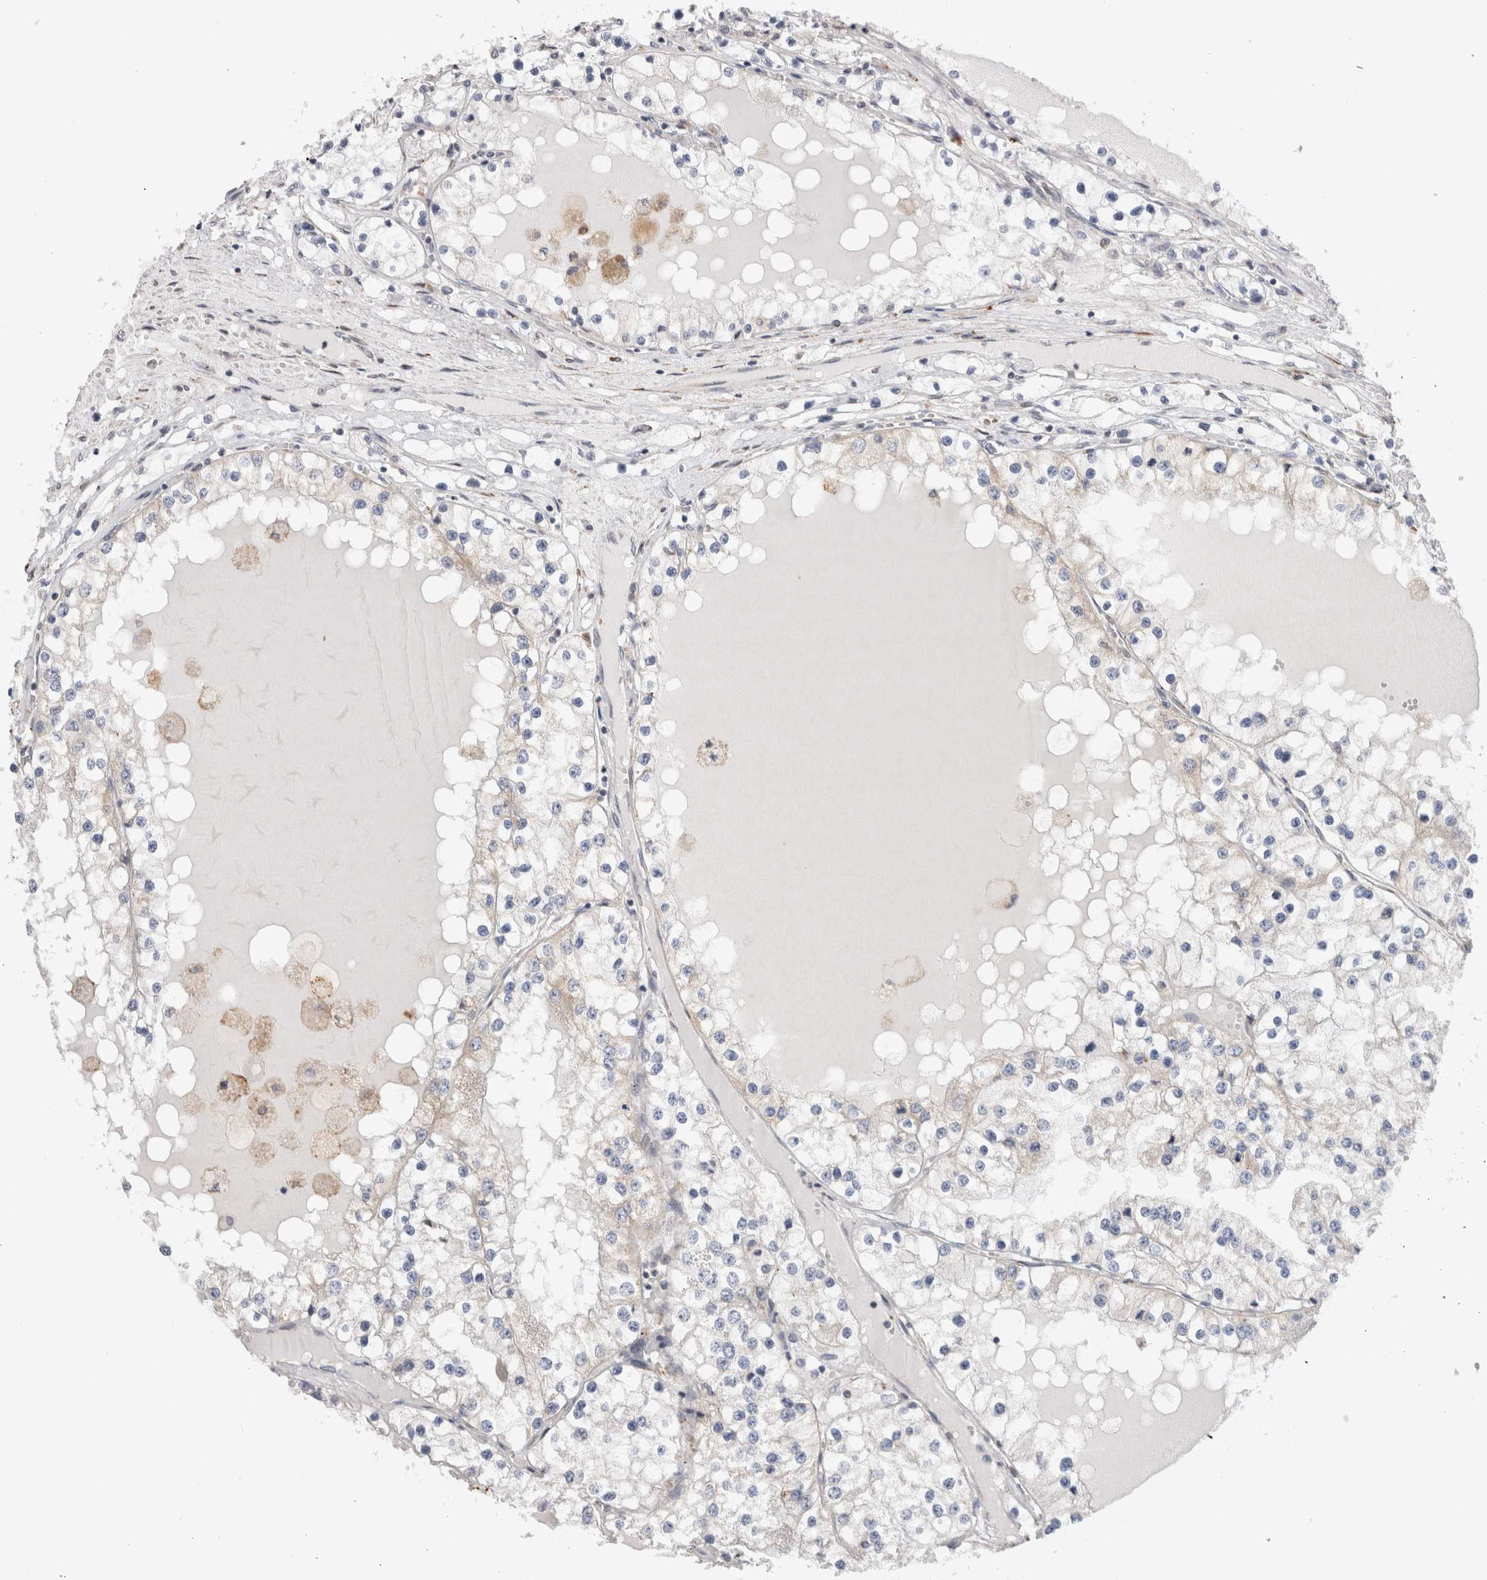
{"staining": {"intensity": "negative", "quantity": "none", "location": "none"}, "tissue": "renal cancer", "cell_type": "Tumor cells", "image_type": "cancer", "snomed": [{"axis": "morphology", "description": "Adenocarcinoma, NOS"}, {"axis": "topography", "description": "Kidney"}], "caption": "Histopathology image shows no protein positivity in tumor cells of renal adenocarcinoma tissue. (Stains: DAB IHC with hematoxylin counter stain, Microscopy: brightfield microscopy at high magnification).", "gene": "VCPIP1", "patient": {"sex": "male", "age": 68}}